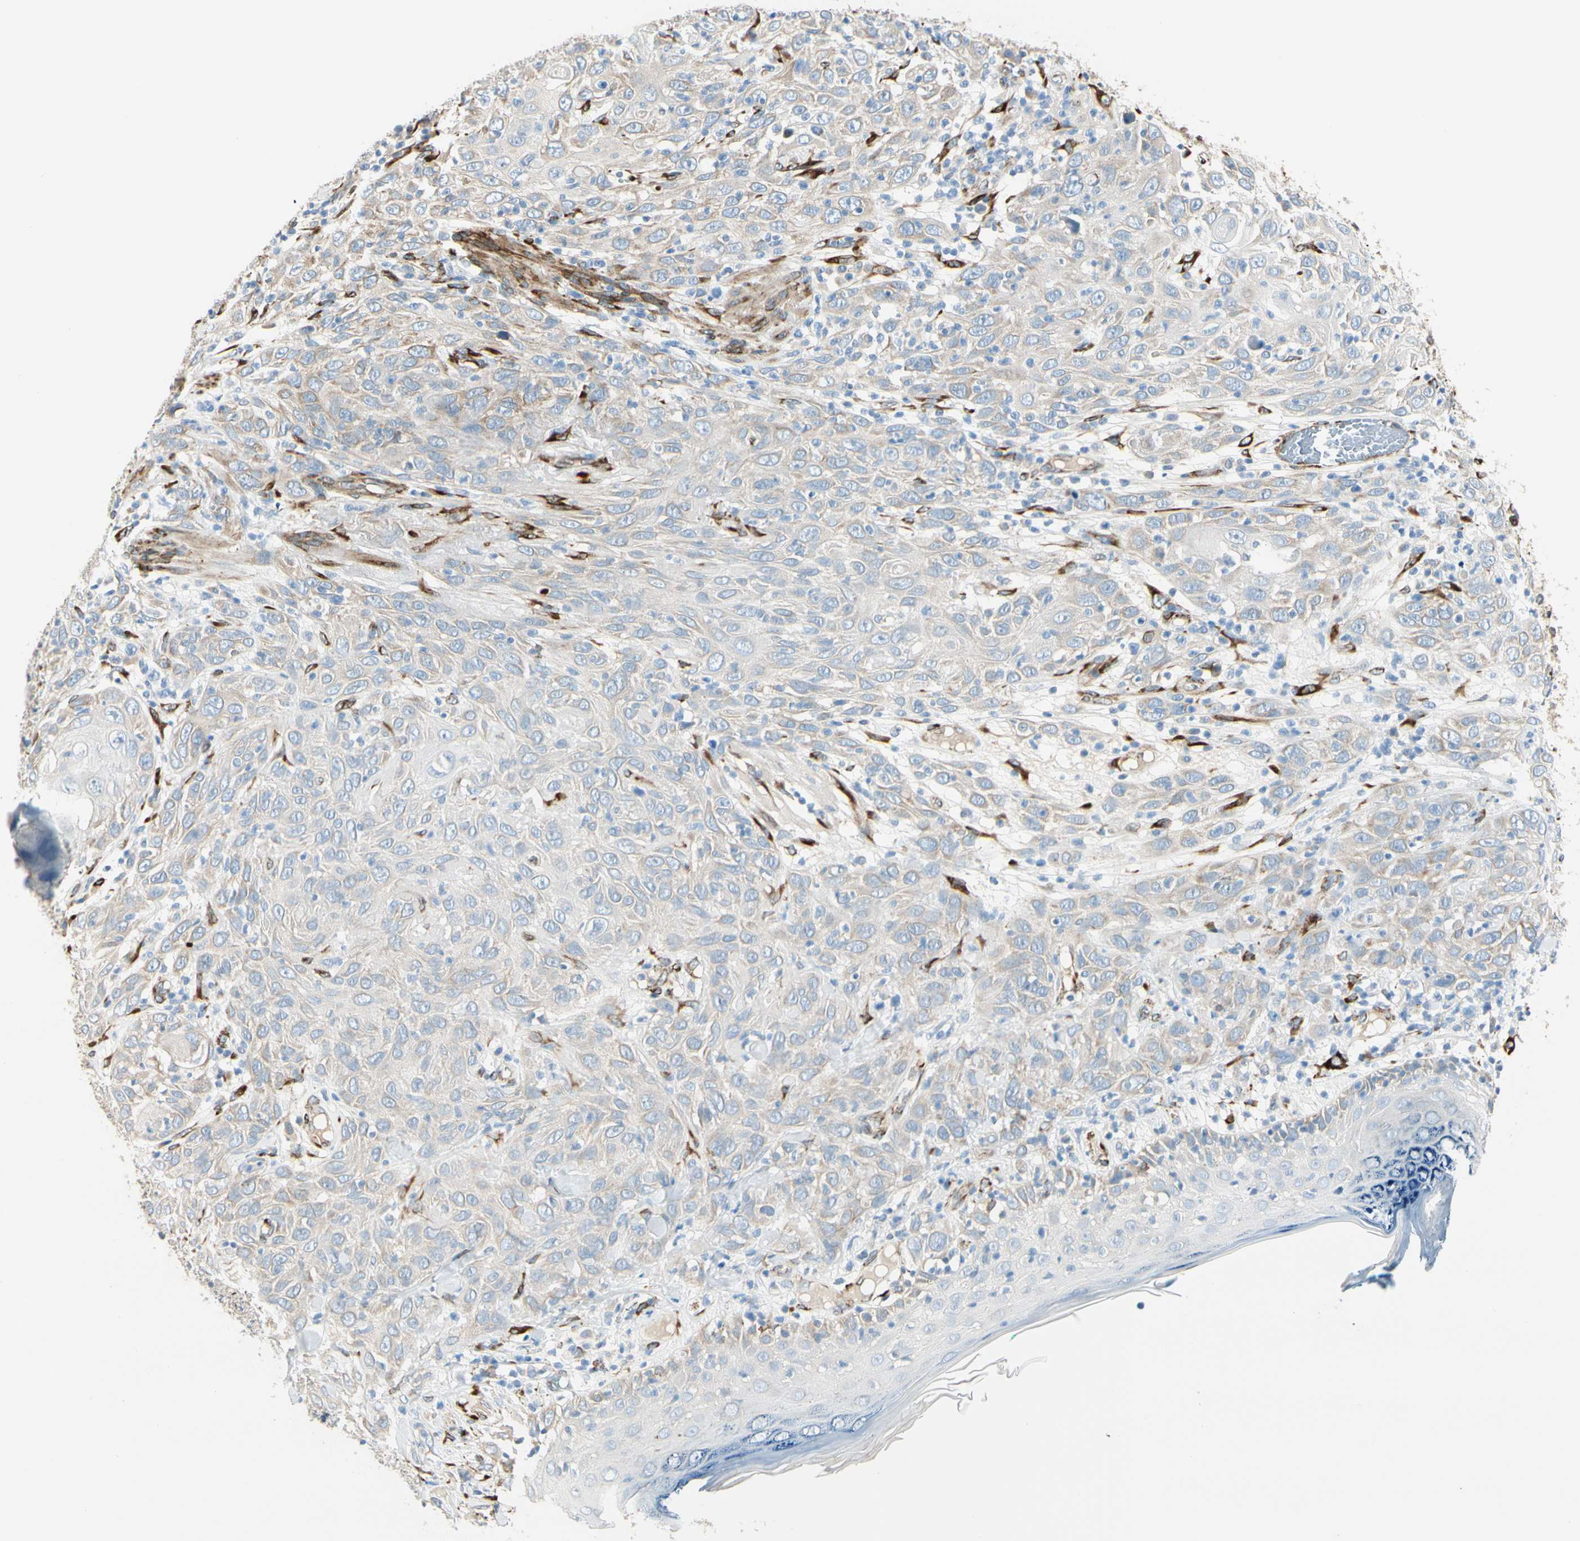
{"staining": {"intensity": "weak", "quantity": "25%-75%", "location": "cytoplasmic/membranous"}, "tissue": "skin cancer", "cell_type": "Tumor cells", "image_type": "cancer", "snomed": [{"axis": "morphology", "description": "Squamous cell carcinoma, NOS"}, {"axis": "topography", "description": "Skin"}], "caption": "A micrograph of human skin cancer stained for a protein displays weak cytoplasmic/membranous brown staining in tumor cells.", "gene": "FKBP7", "patient": {"sex": "female", "age": 88}}